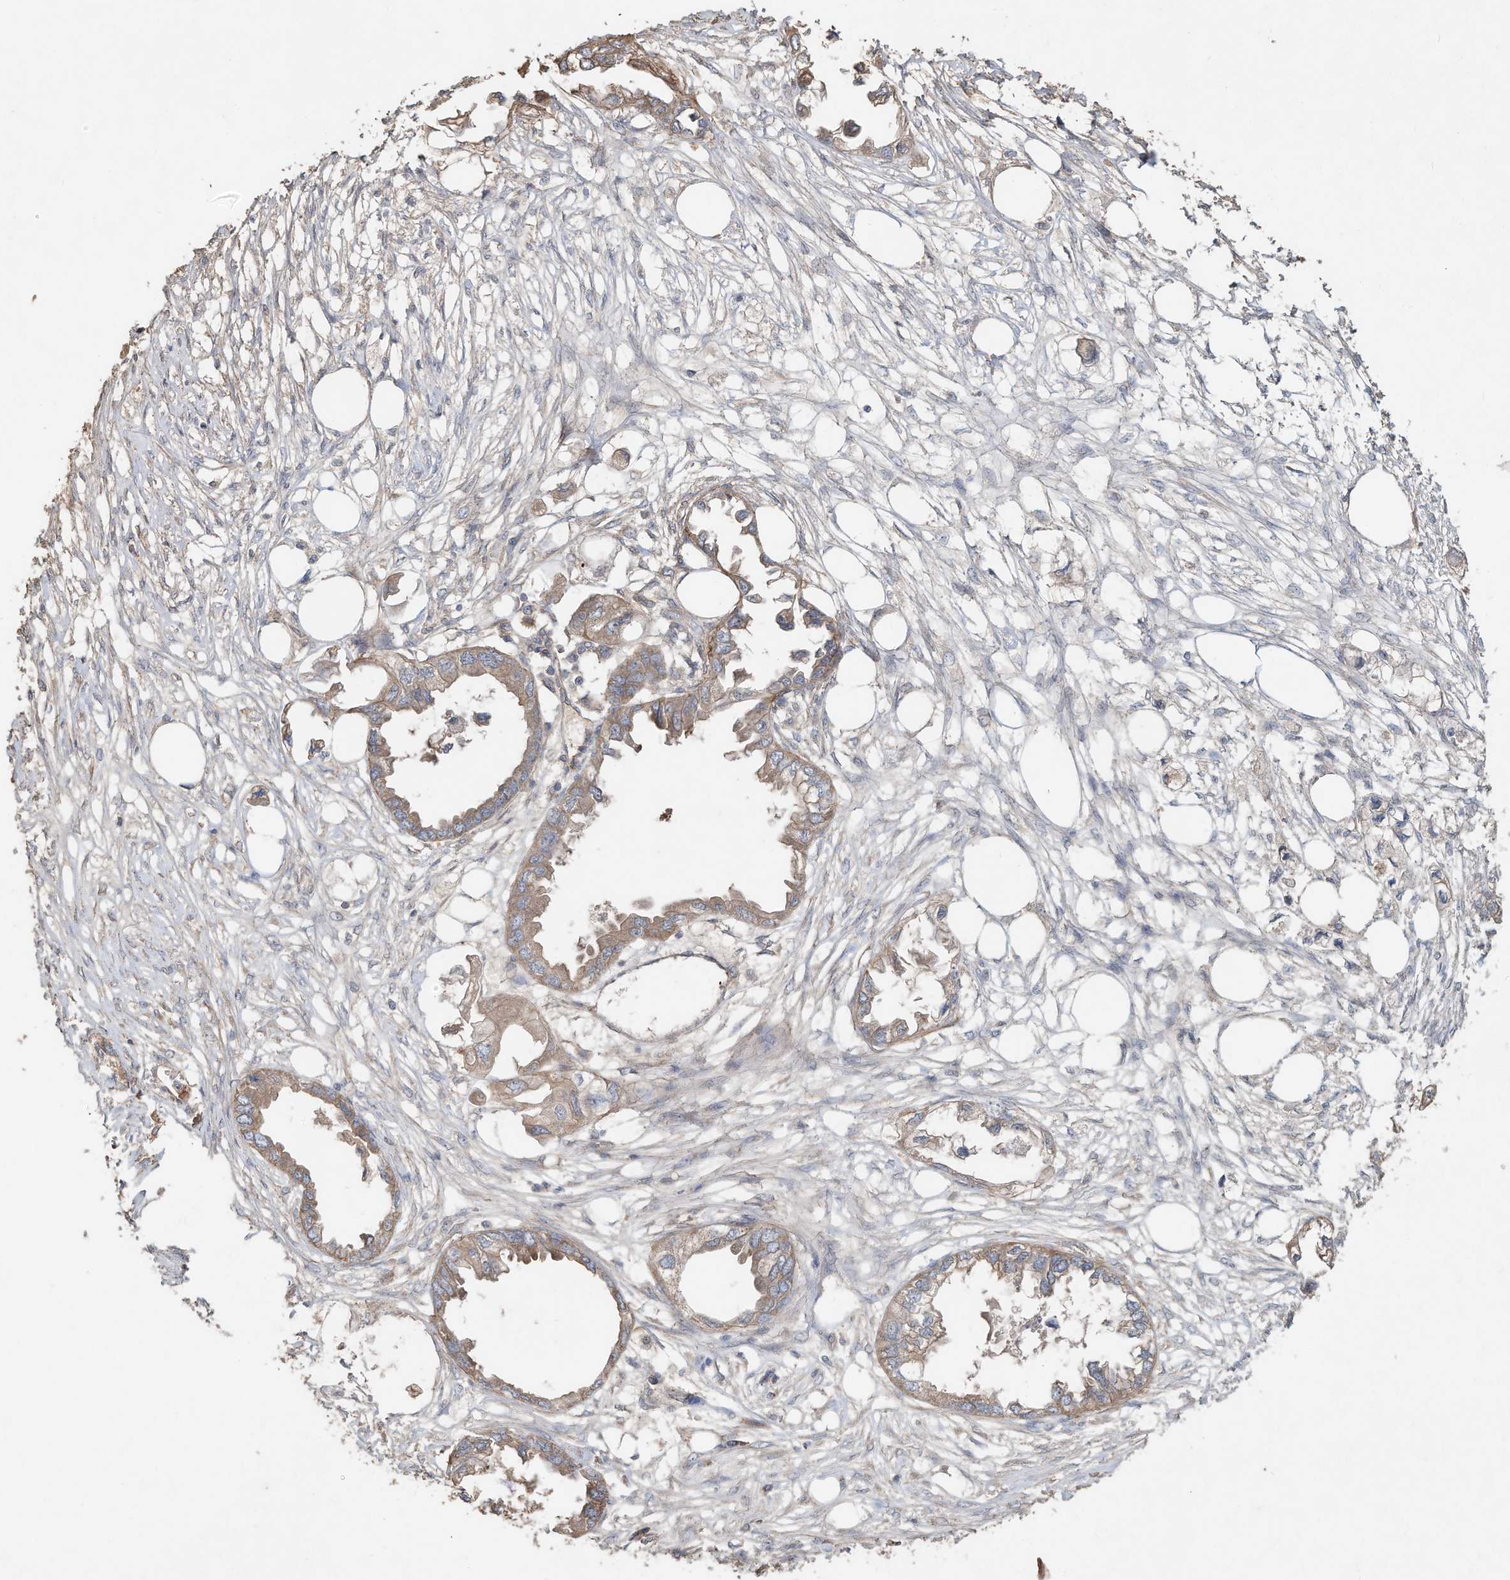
{"staining": {"intensity": "weak", "quantity": ">75%", "location": "cytoplasmic/membranous"}, "tissue": "endometrial cancer", "cell_type": "Tumor cells", "image_type": "cancer", "snomed": [{"axis": "morphology", "description": "Adenocarcinoma, NOS"}, {"axis": "morphology", "description": "Adenocarcinoma, metastatic, NOS"}, {"axis": "topography", "description": "Adipose tissue"}, {"axis": "topography", "description": "Endometrium"}], "caption": "A brown stain highlights weak cytoplasmic/membranous staining of a protein in human metastatic adenocarcinoma (endometrial) tumor cells.", "gene": "HTR5A", "patient": {"sex": "female", "age": 67}}